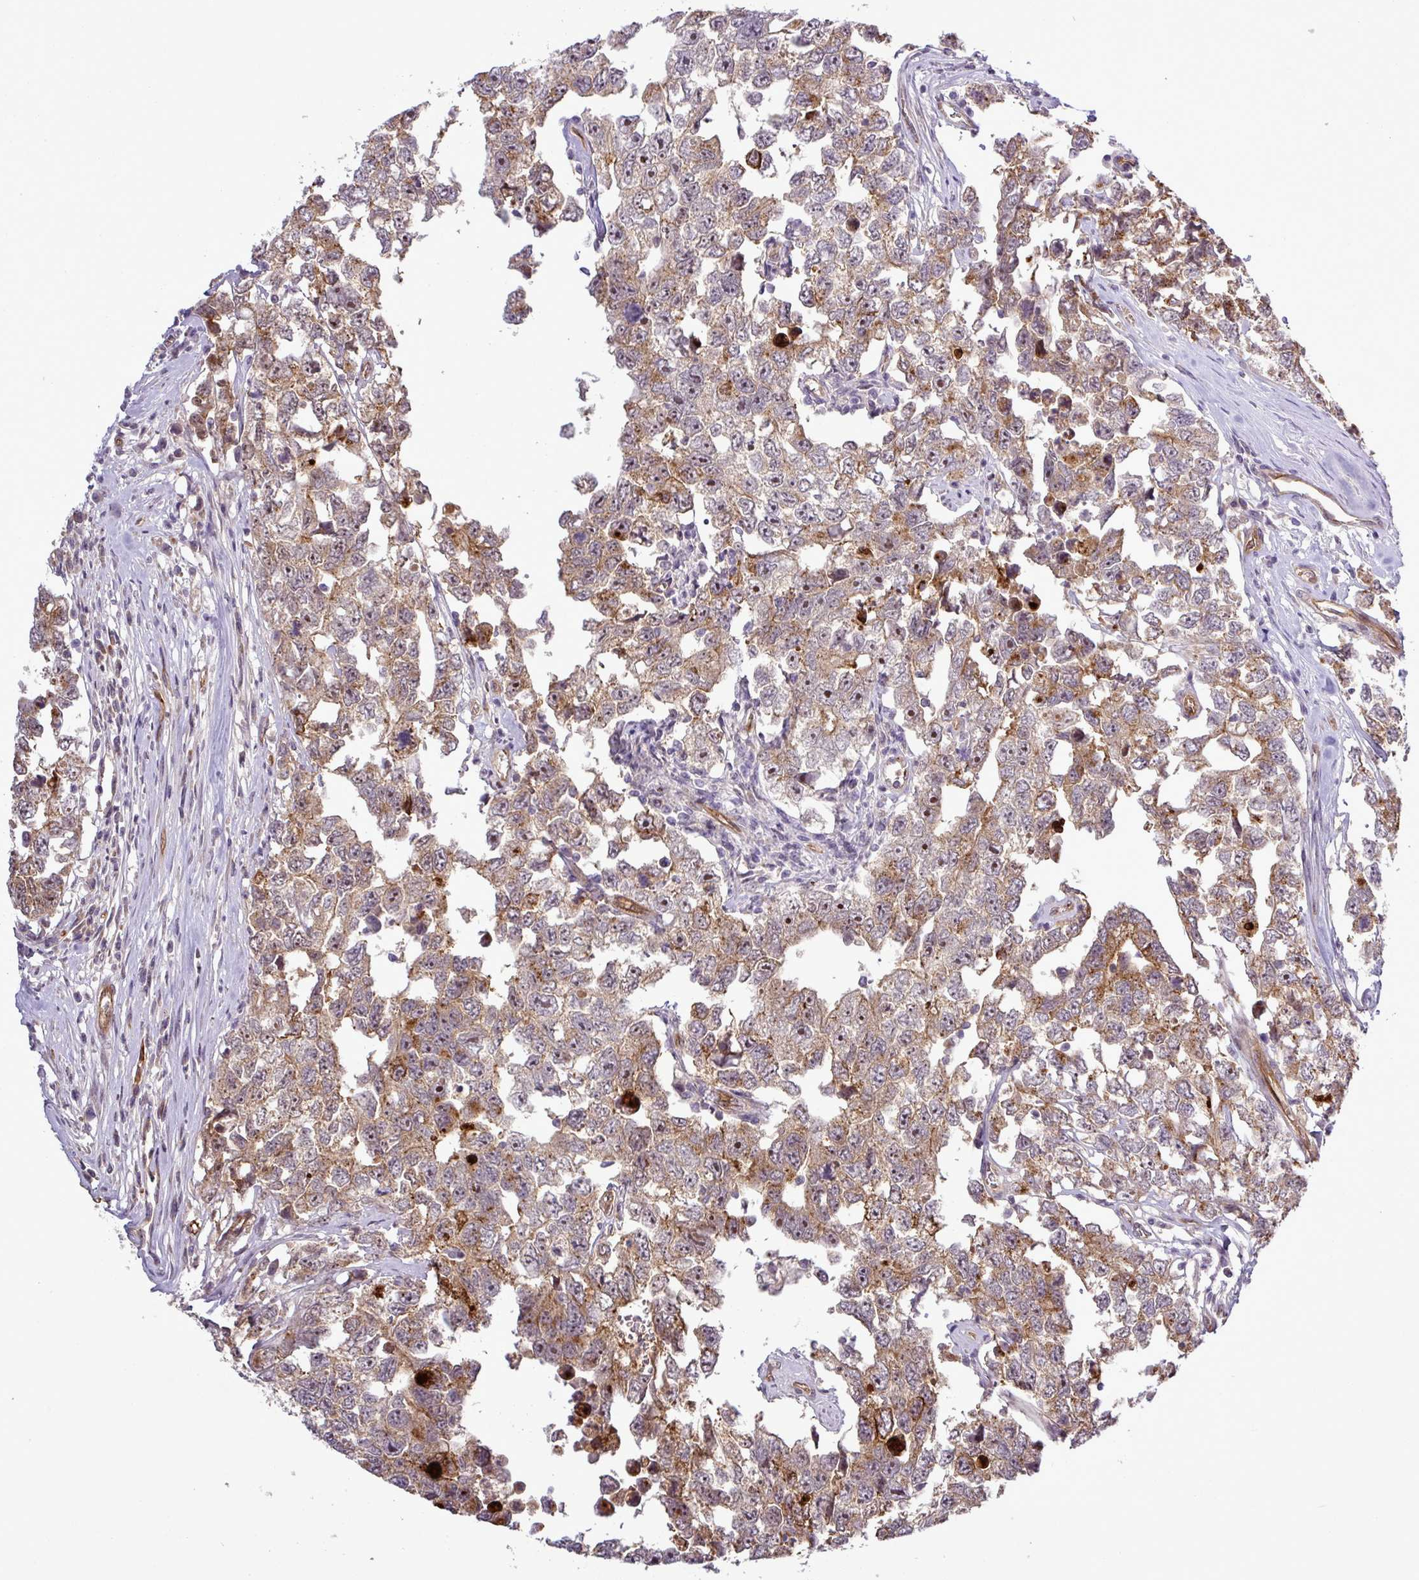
{"staining": {"intensity": "moderate", "quantity": "25%-75%", "location": "cytoplasmic/membranous,nuclear"}, "tissue": "testis cancer", "cell_type": "Tumor cells", "image_type": "cancer", "snomed": [{"axis": "morphology", "description": "Carcinoma, Embryonal, NOS"}, {"axis": "topography", "description": "Testis"}], "caption": "DAB immunohistochemical staining of human embryonal carcinoma (testis) displays moderate cytoplasmic/membranous and nuclear protein expression in approximately 25%-75% of tumor cells.", "gene": "PCDH1", "patient": {"sex": "male", "age": 22}}